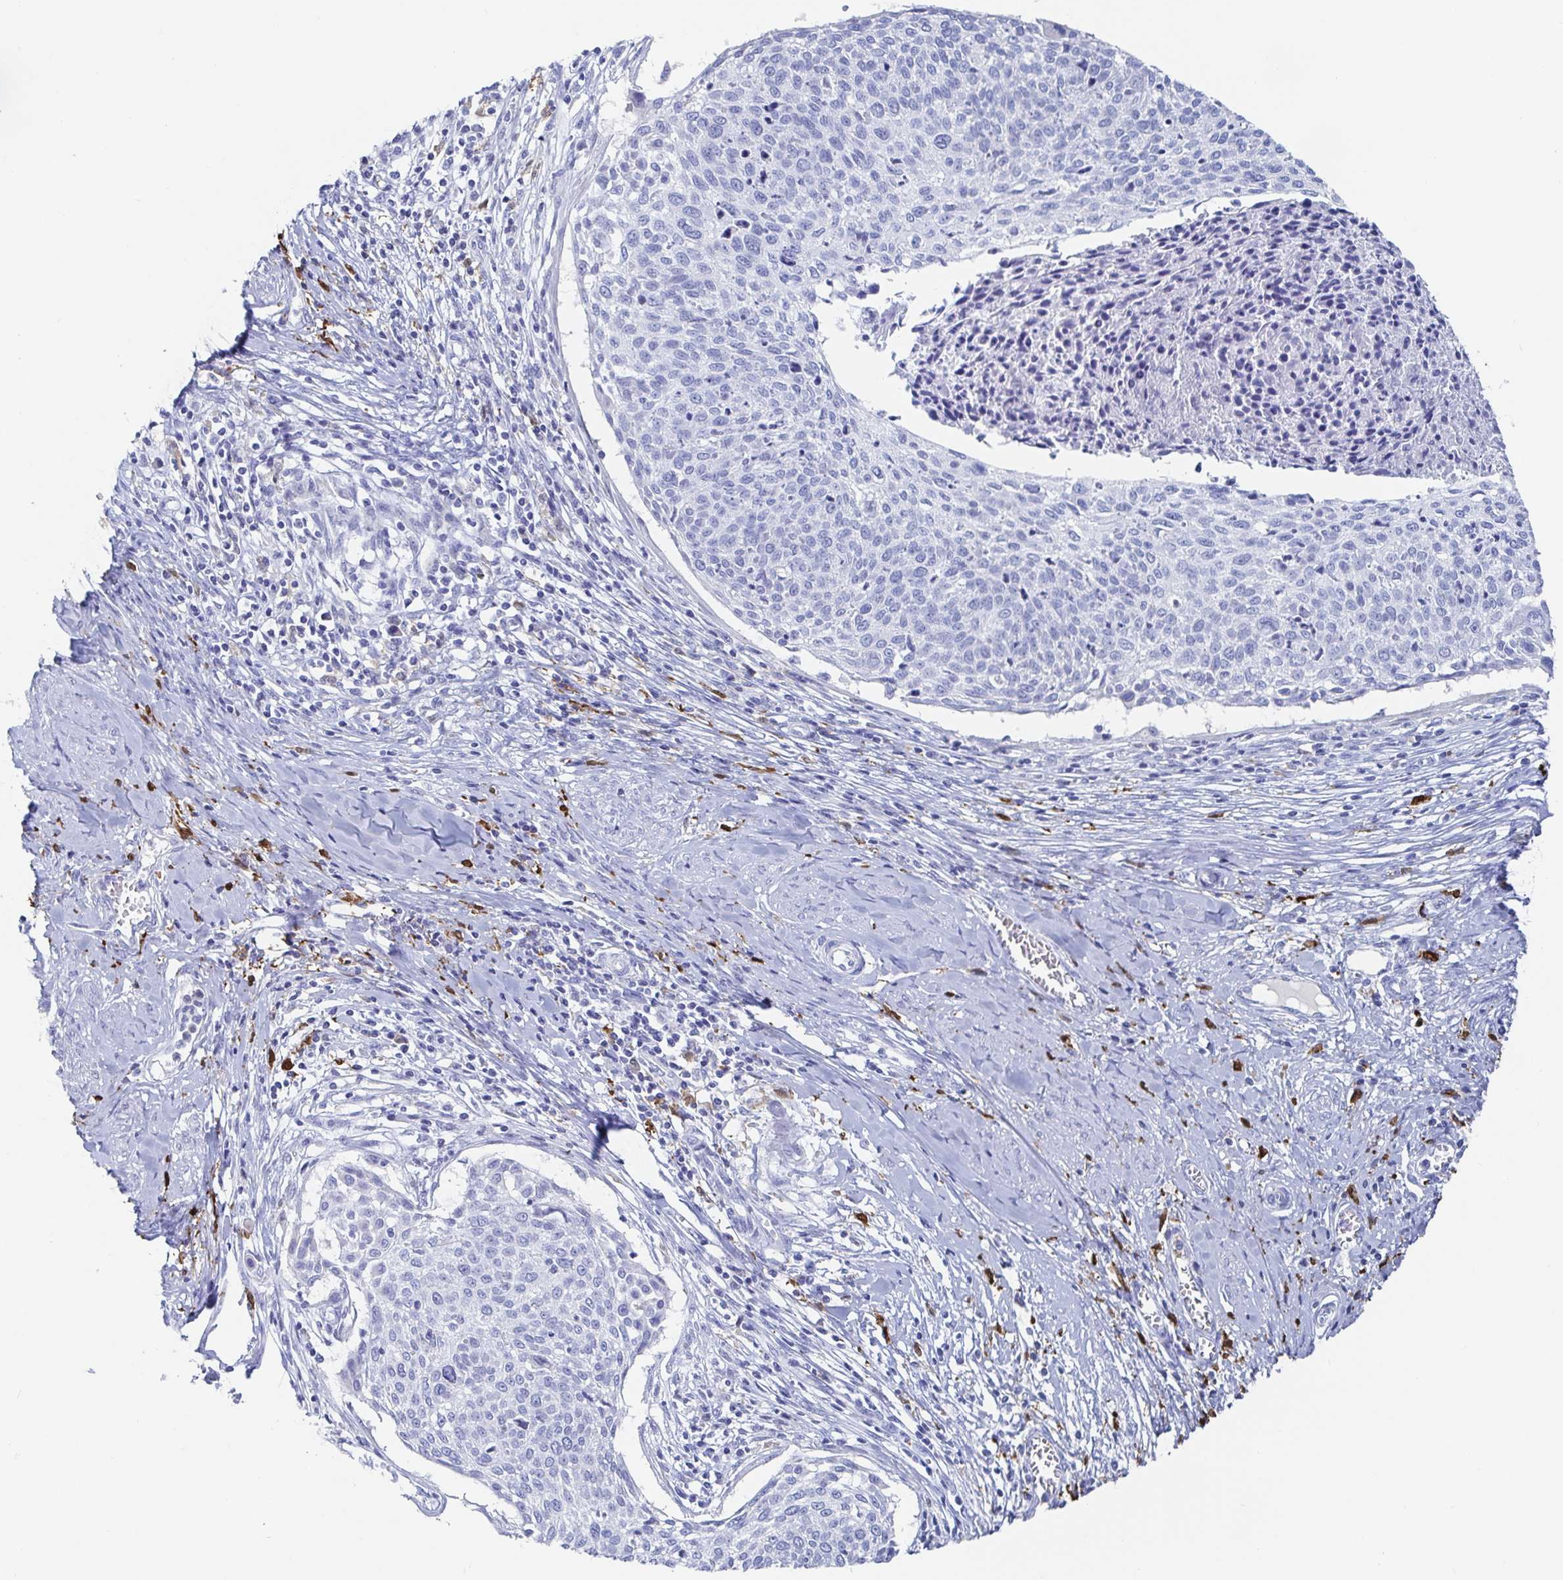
{"staining": {"intensity": "negative", "quantity": "none", "location": "none"}, "tissue": "cervical cancer", "cell_type": "Tumor cells", "image_type": "cancer", "snomed": [{"axis": "morphology", "description": "Squamous cell carcinoma, NOS"}, {"axis": "topography", "description": "Cervix"}], "caption": "High power microscopy photomicrograph of an immunohistochemistry image of cervical squamous cell carcinoma, revealing no significant expression in tumor cells.", "gene": "OR2A4", "patient": {"sex": "female", "age": 49}}